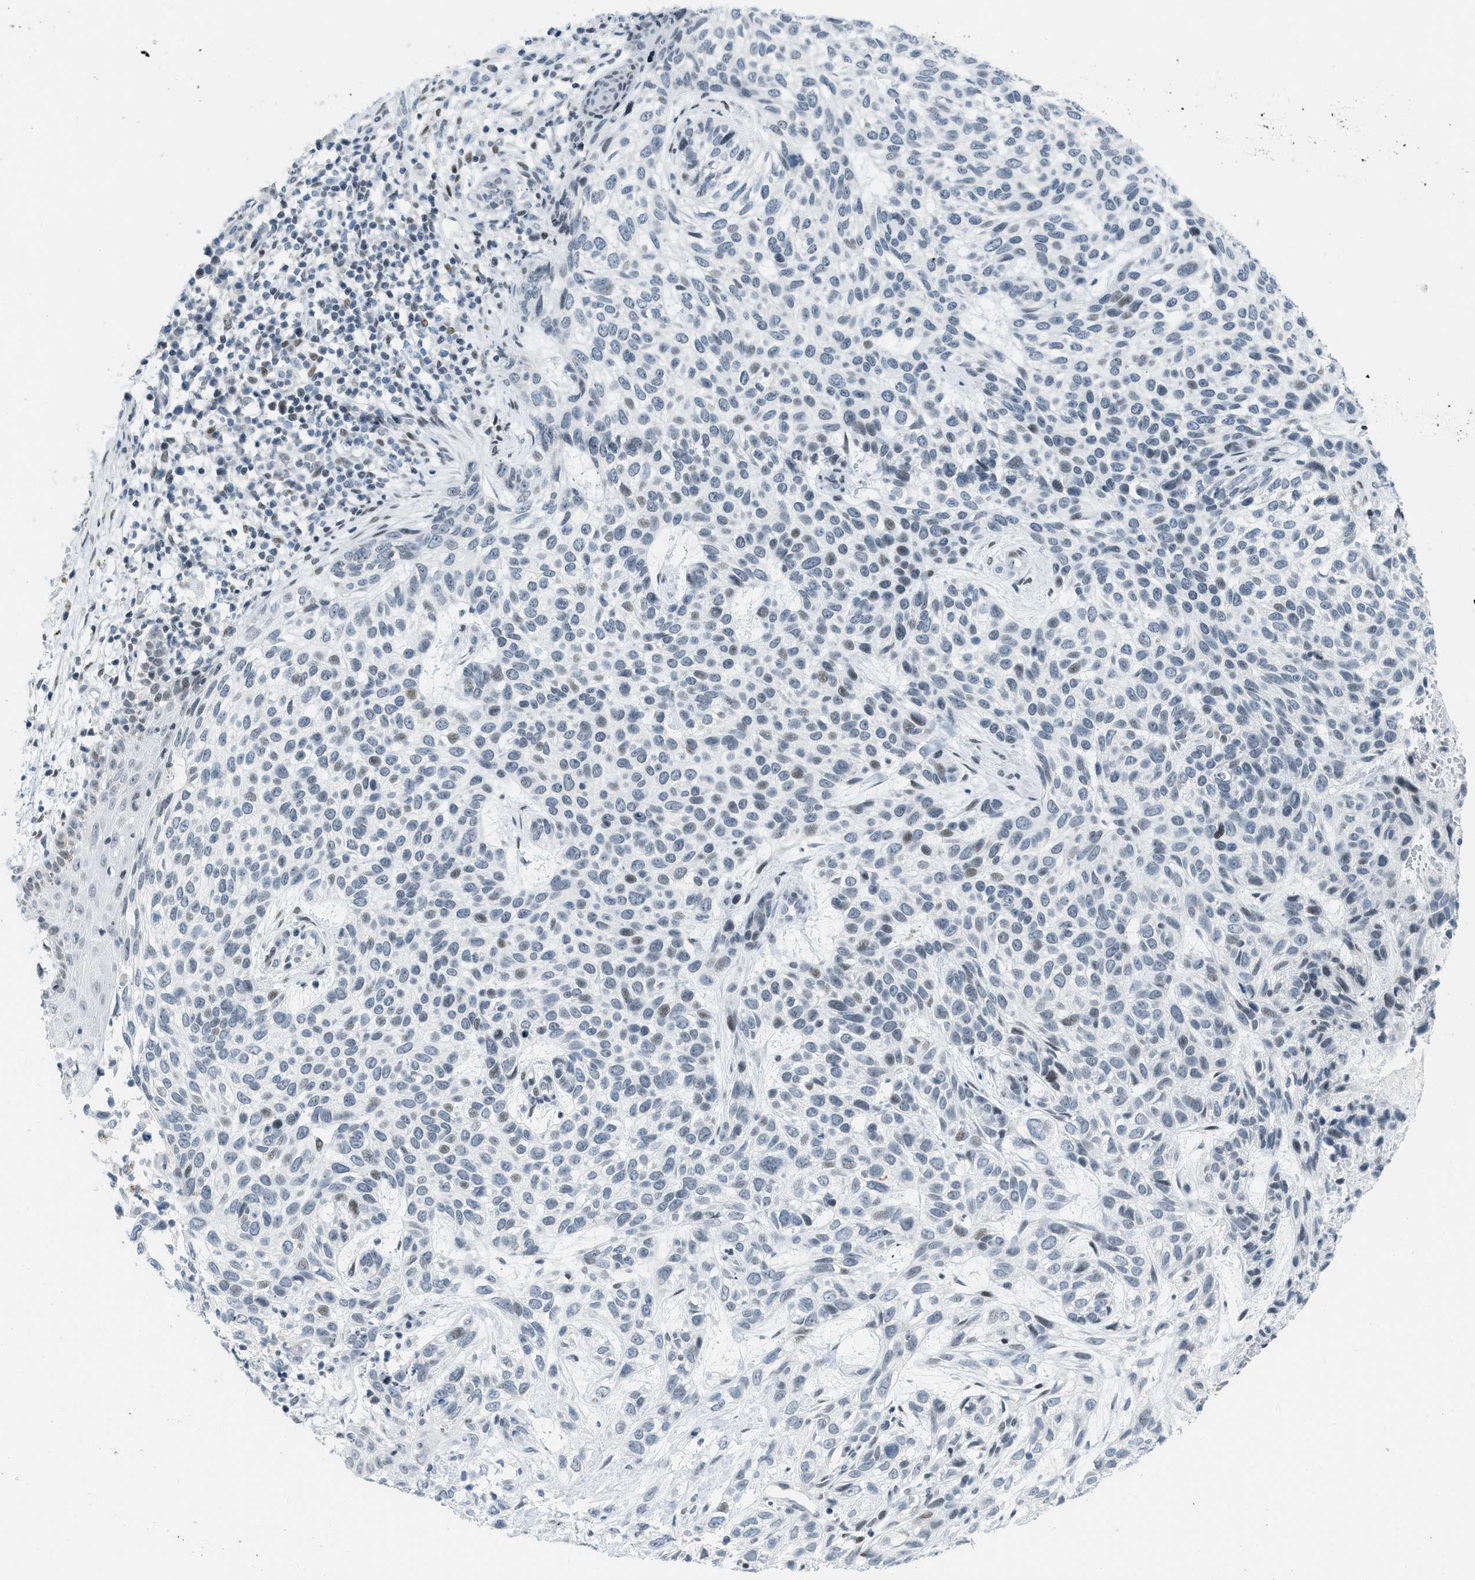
{"staining": {"intensity": "moderate", "quantity": "<25%", "location": "nuclear"}, "tissue": "skin cancer", "cell_type": "Tumor cells", "image_type": "cancer", "snomed": [{"axis": "morphology", "description": "Normal tissue, NOS"}, {"axis": "morphology", "description": "Basal cell carcinoma"}, {"axis": "topography", "description": "Skin"}], "caption": "Skin basal cell carcinoma was stained to show a protein in brown. There is low levels of moderate nuclear staining in approximately <25% of tumor cells. Ihc stains the protein in brown and the nuclei are stained blue.", "gene": "PBX1", "patient": {"sex": "male", "age": 79}}